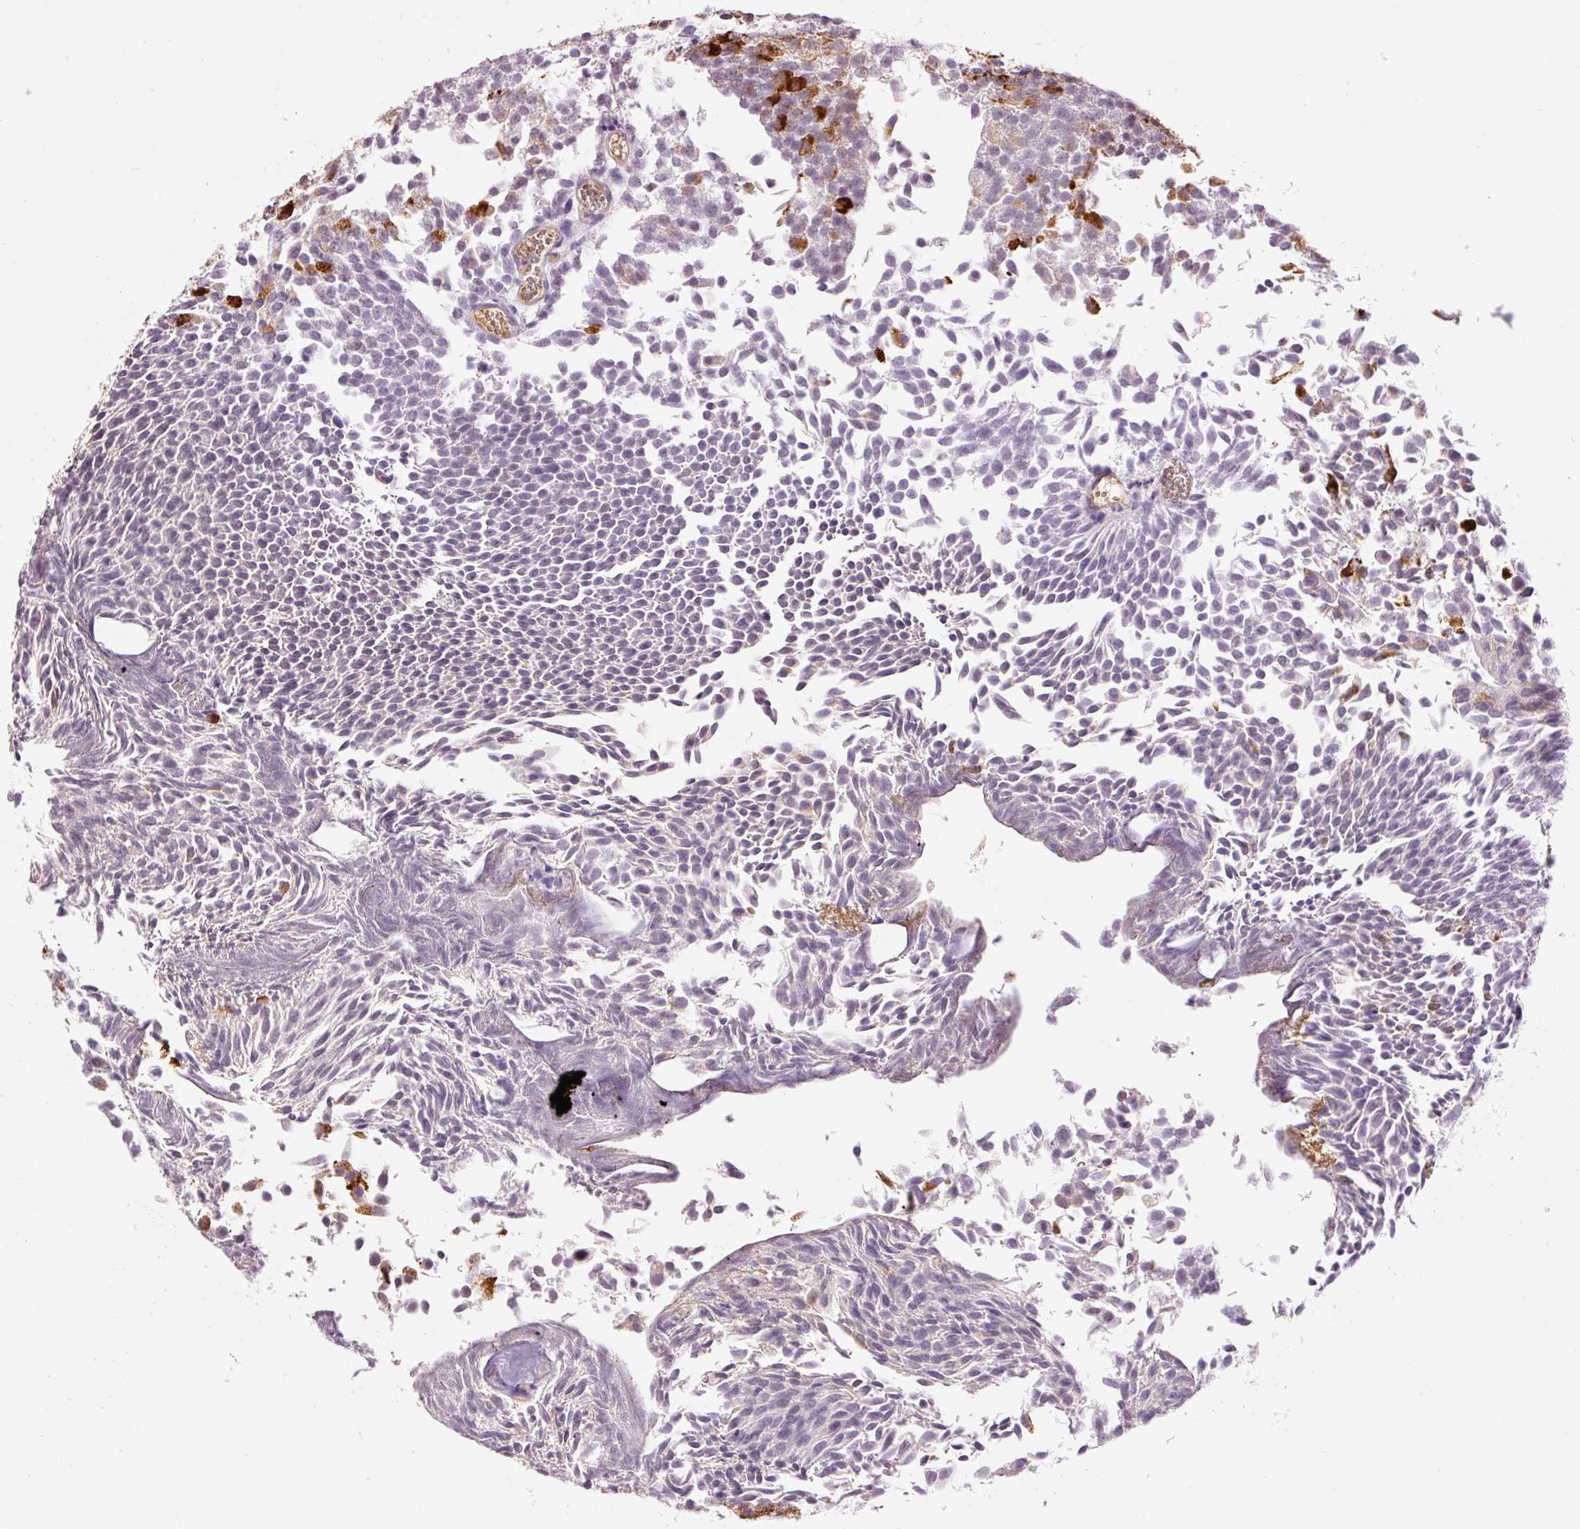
{"staining": {"intensity": "weak", "quantity": "<25%", "location": "nuclear"}, "tissue": "urothelial cancer", "cell_type": "Tumor cells", "image_type": "cancer", "snomed": [{"axis": "morphology", "description": "Urothelial carcinoma, Low grade"}, {"axis": "topography", "description": "Urinary bladder"}], "caption": "This is an IHC micrograph of urothelial carcinoma (low-grade). There is no expression in tumor cells.", "gene": "PRPF38B", "patient": {"sex": "female", "age": 79}}